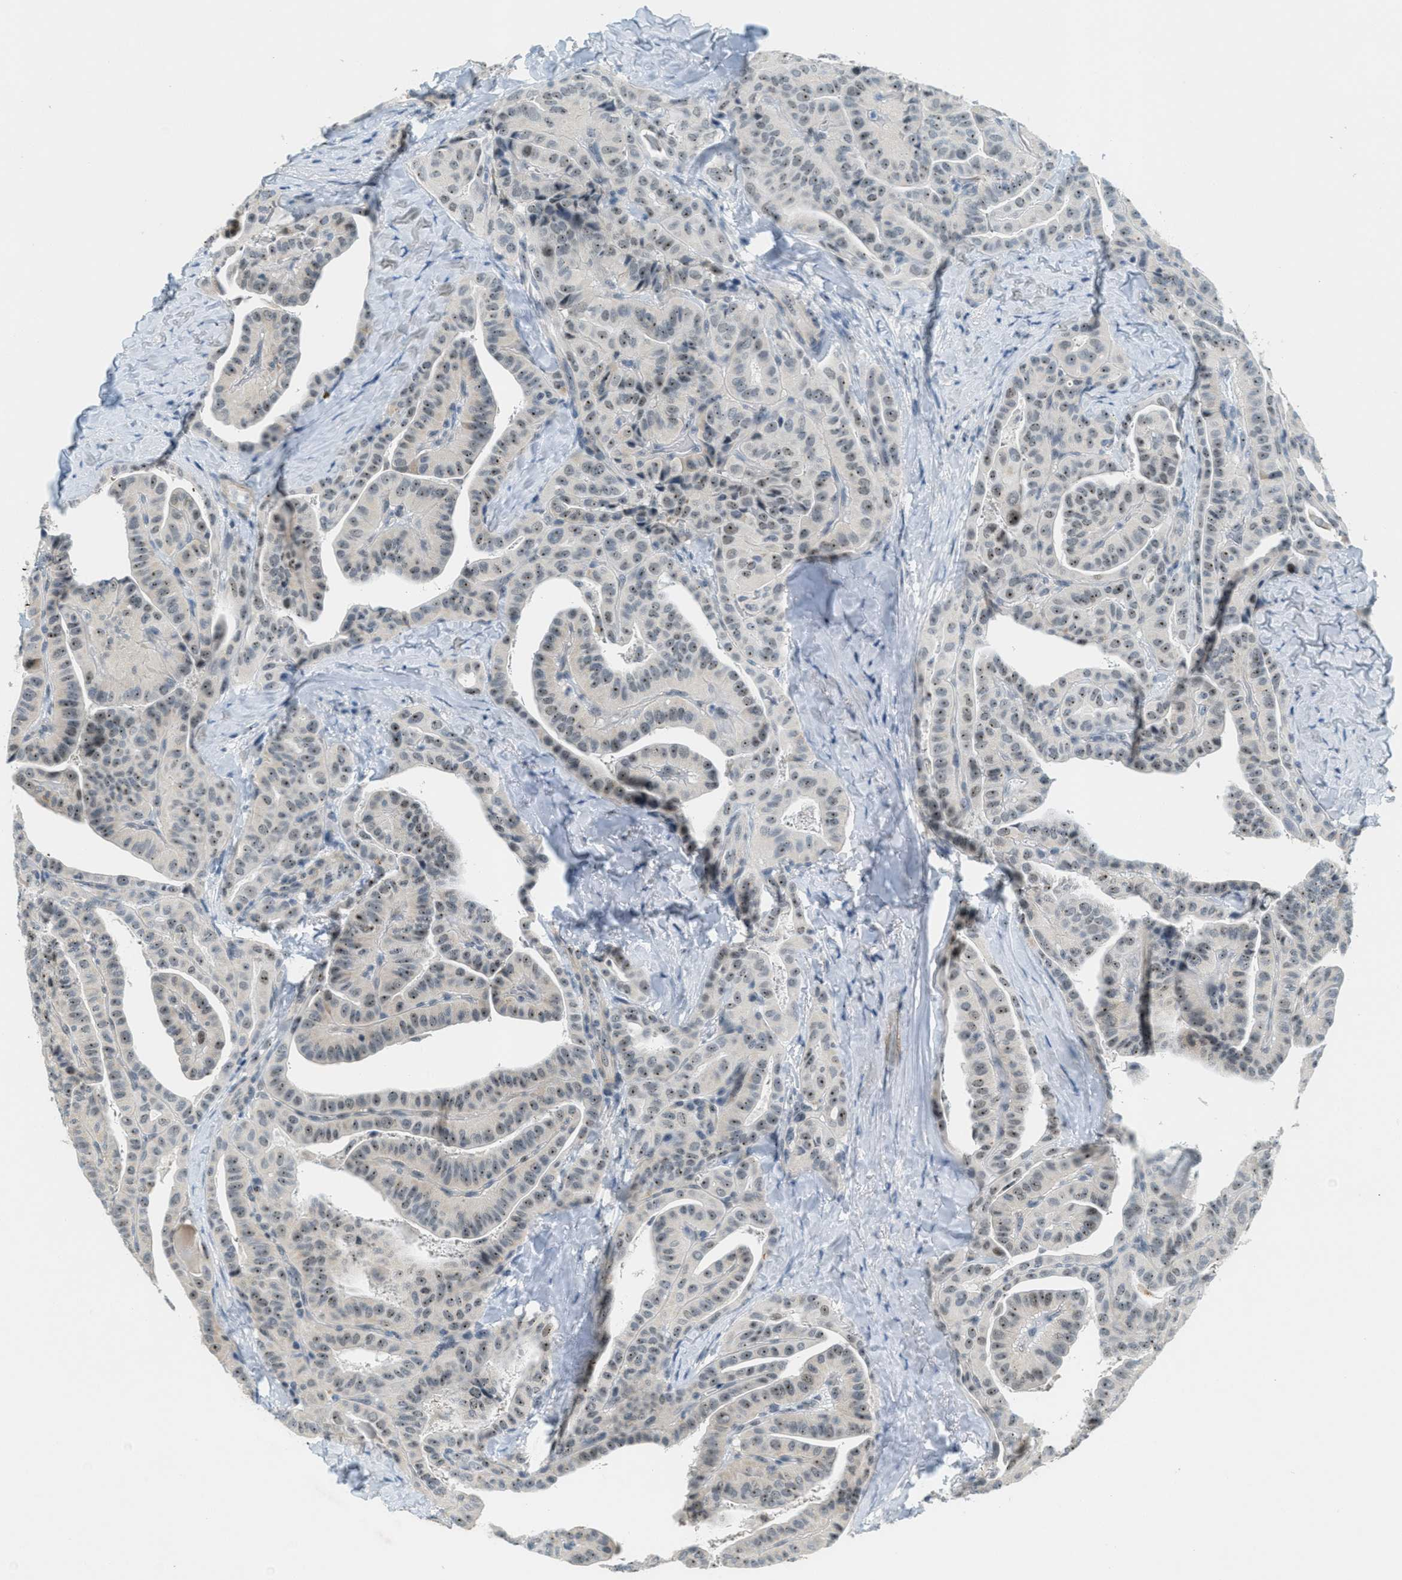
{"staining": {"intensity": "moderate", "quantity": "25%-75%", "location": "nuclear"}, "tissue": "thyroid cancer", "cell_type": "Tumor cells", "image_type": "cancer", "snomed": [{"axis": "morphology", "description": "Papillary adenocarcinoma, NOS"}, {"axis": "topography", "description": "Thyroid gland"}], "caption": "Thyroid papillary adenocarcinoma stained with a protein marker exhibits moderate staining in tumor cells.", "gene": "DDX47", "patient": {"sex": "male", "age": 77}}